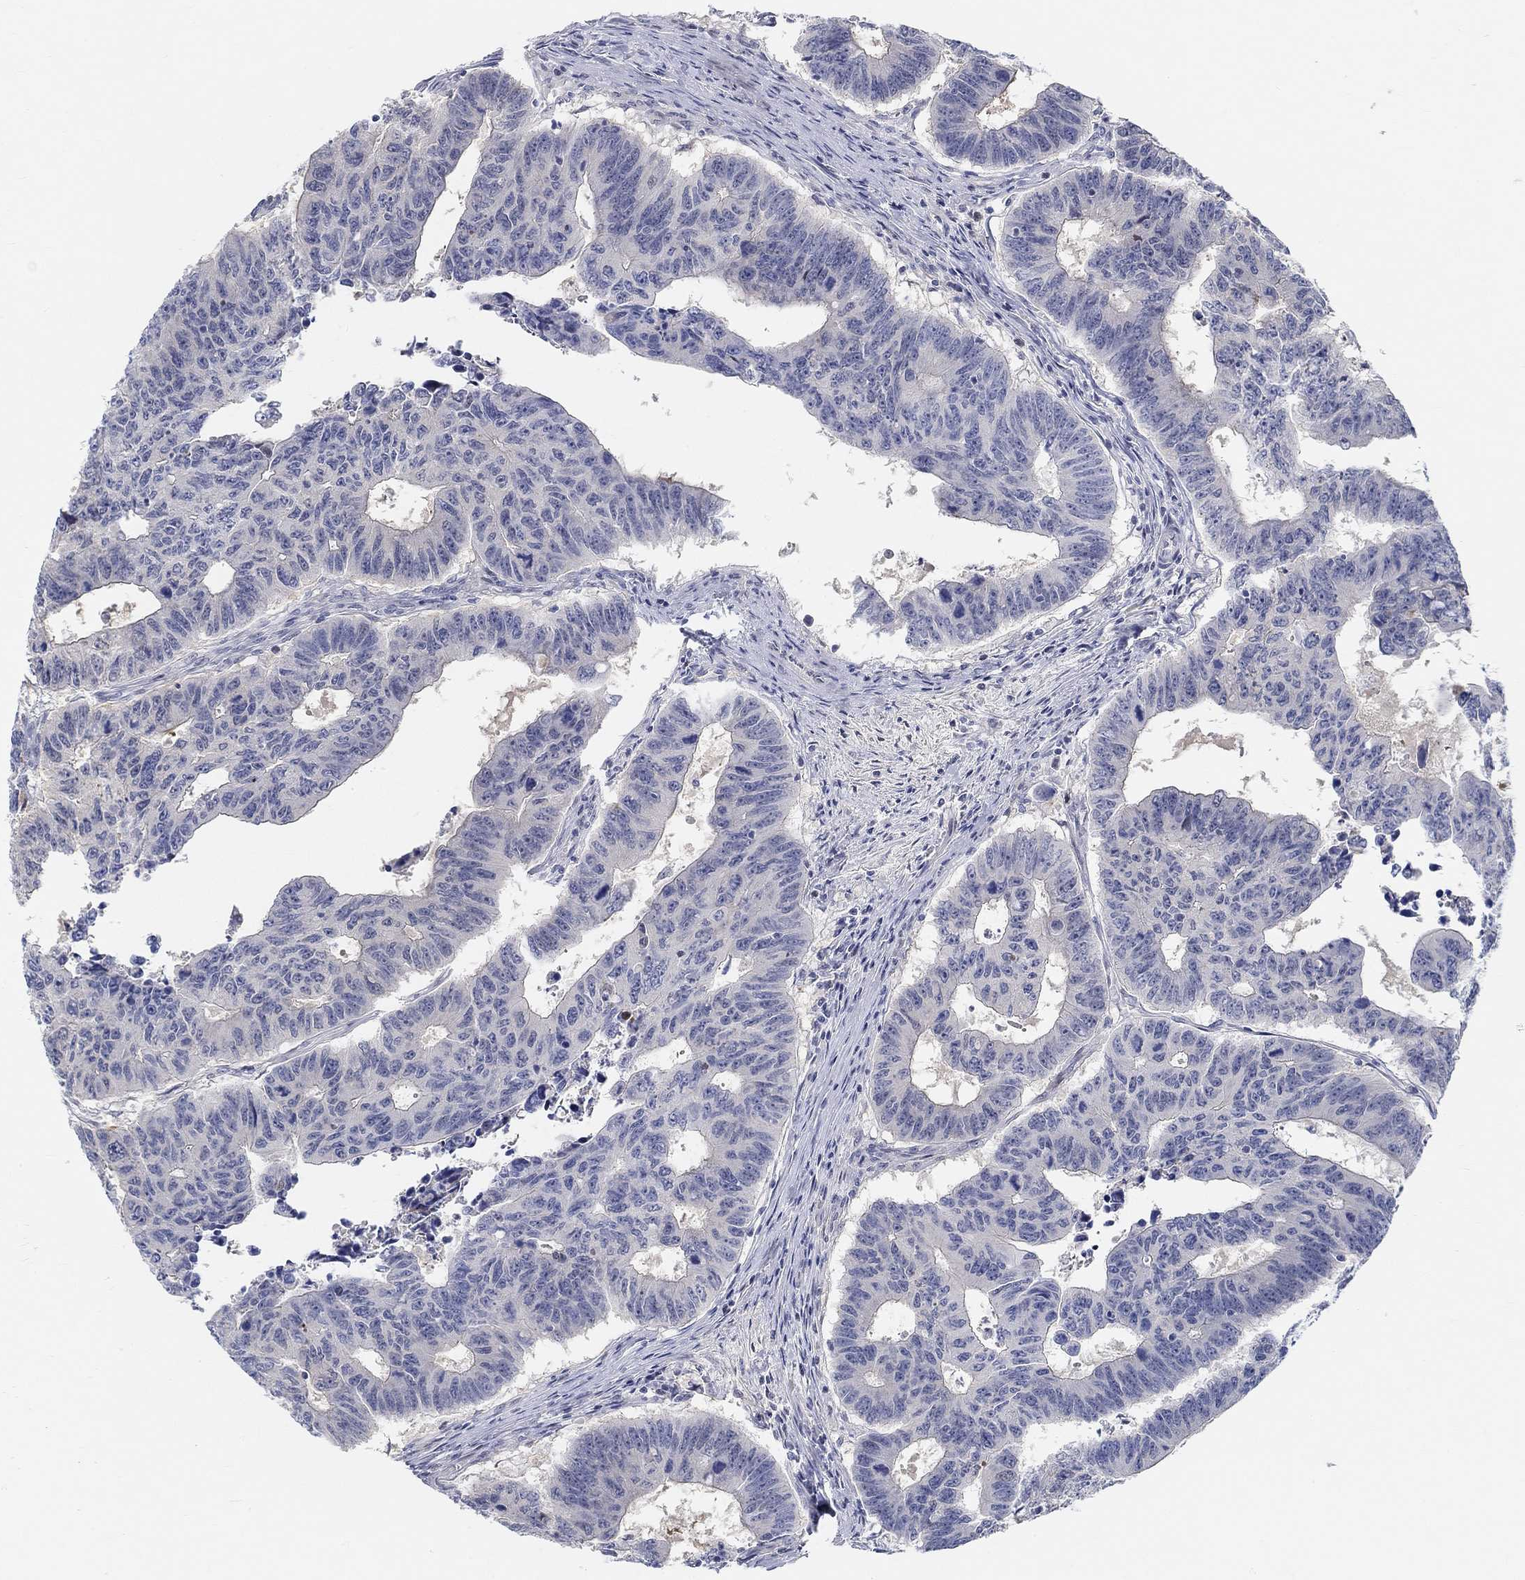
{"staining": {"intensity": "negative", "quantity": "none", "location": "none"}, "tissue": "colorectal cancer", "cell_type": "Tumor cells", "image_type": "cancer", "snomed": [{"axis": "morphology", "description": "Adenocarcinoma, NOS"}, {"axis": "topography", "description": "Appendix"}, {"axis": "topography", "description": "Colon"}, {"axis": "topography", "description": "Cecum"}, {"axis": "topography", "description": "Colon asc"}], "caption": "The photomicrograph exhibits no significant staining in tumor cells of colorectal adenocarcinoma.", "gene": "SNTG2", "patient": {"sex": "female", "age": 85}}